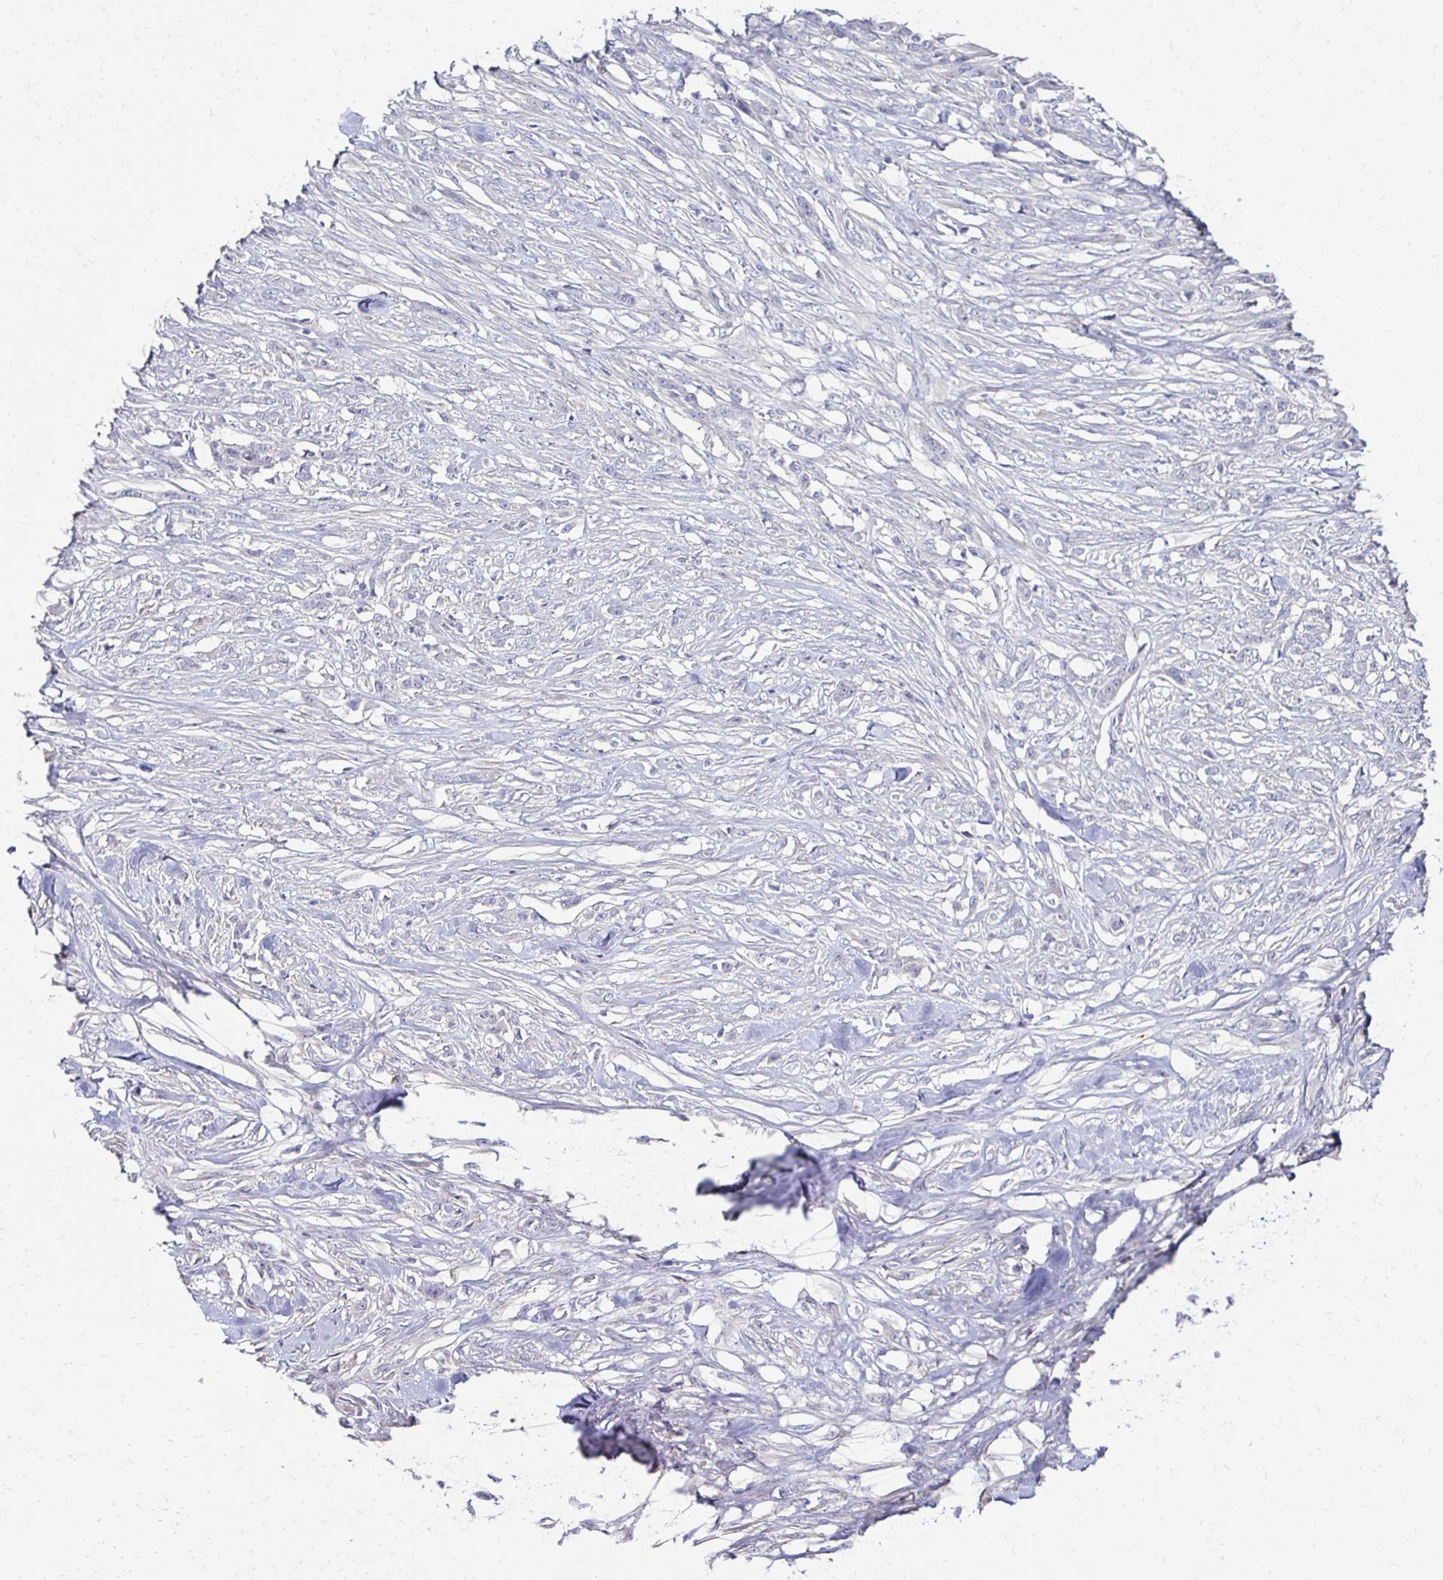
{"staining": {"intensity": "negative", "quantity": "none", "location": "none"}, "tissue": "skin cancer", "cell_type": "Tumor cells", "image_type": "cancer", "snomed": [{"axis": "morphology", "description": "Squamous cell carcinoma, NOS"}, {"axis": "topography", "description": "Skin"}], "caption": "High power microscopy micrograph of an IHC histopathology image of skin cancer (squamous cell carcinoma), revealing no significant positivity in tumor cells. (DAB immunohistochemistry with hematoxylin counter stain).", "gene": "AKAP6", "patient": {"sex": "female", "age": 59}}